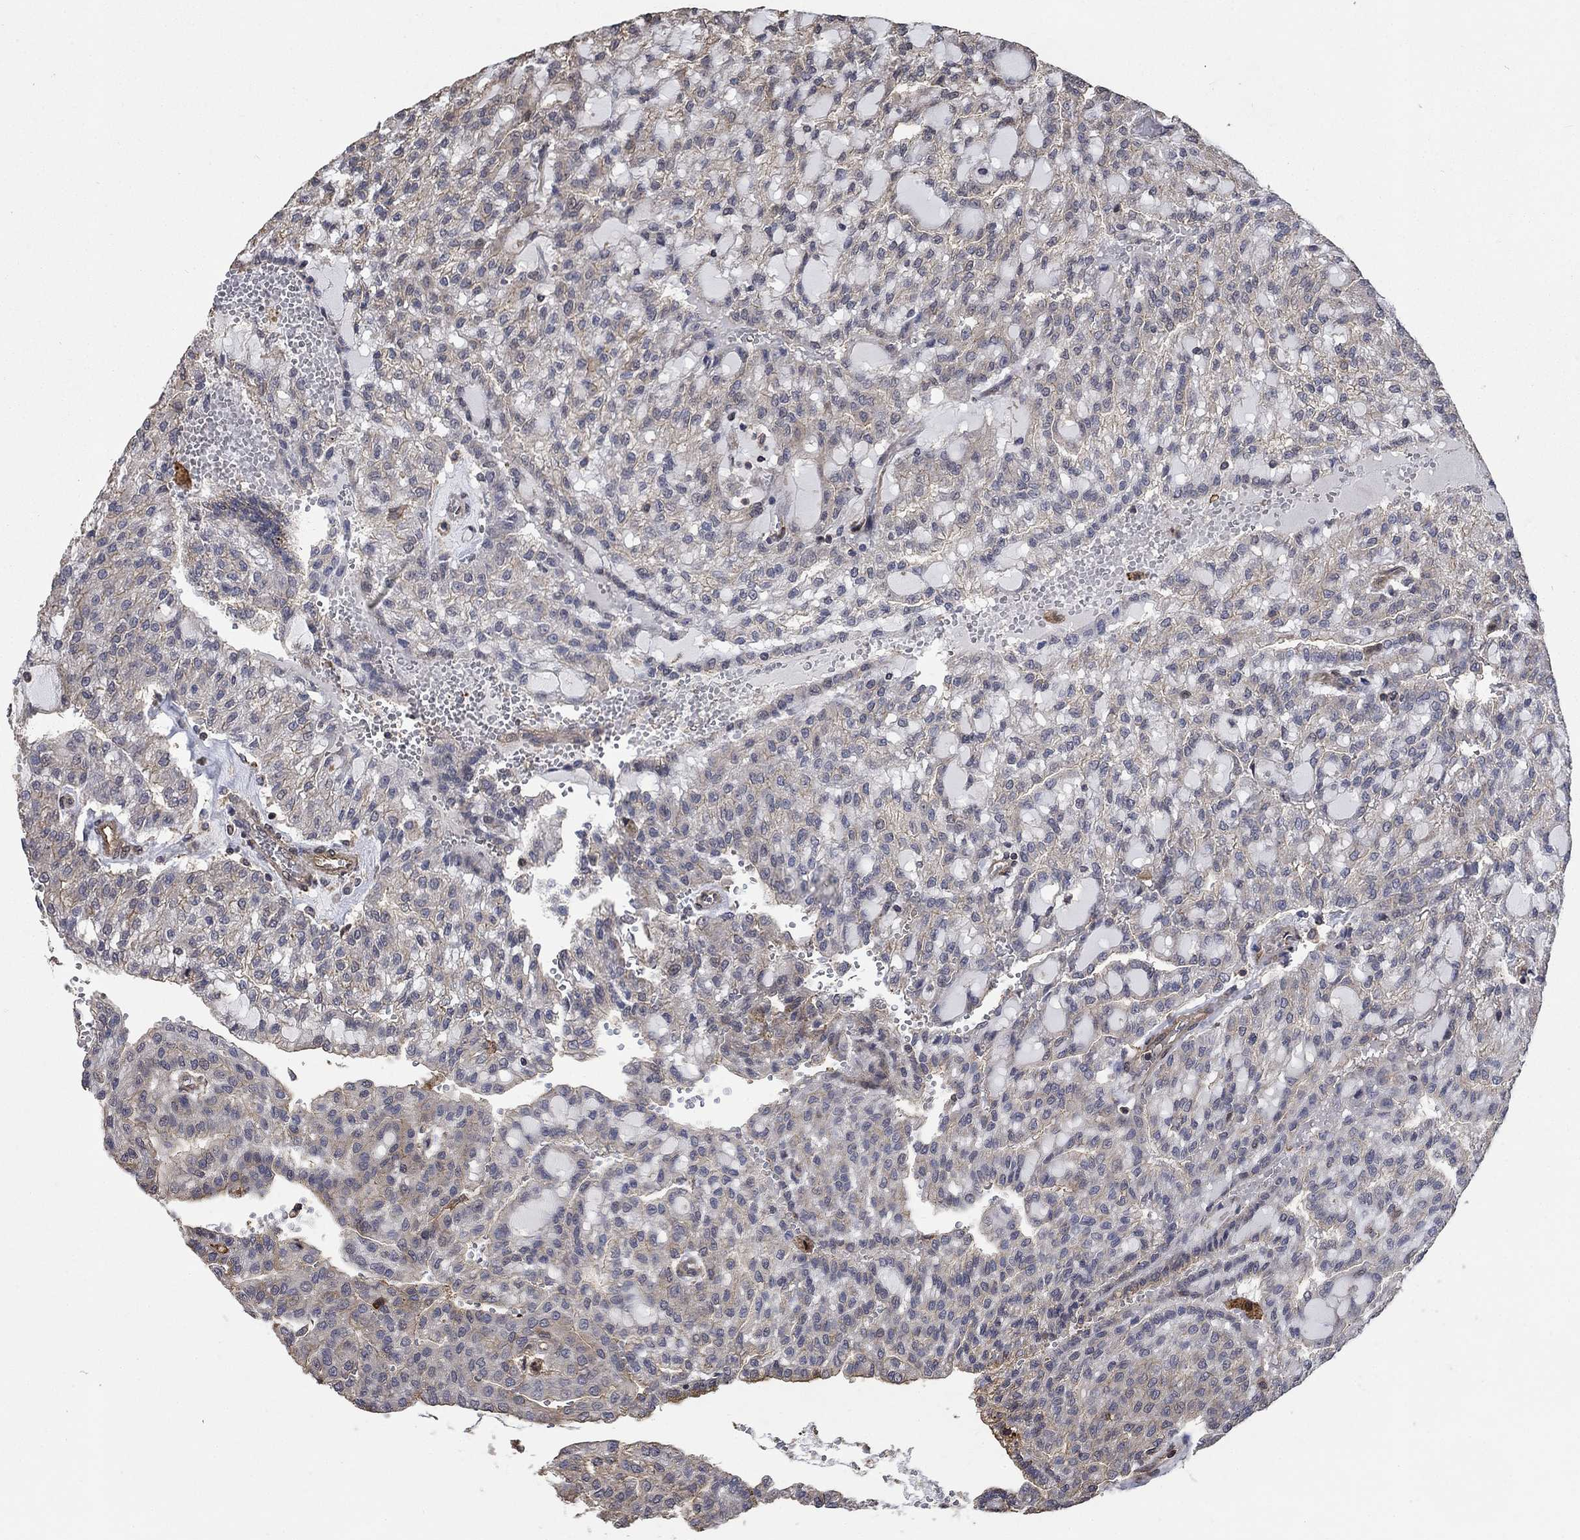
{"staining": {"intensity": "negative", "quantity": "none", "location": "none"}, "tissue": "renal cancer", "cell_type": "Tumor cells", "image_type": "cancer", "snomed": [{"axis": "morphology", "description": "Adenocarcinoma, NOS"}, {"axis": "topography", "description": "Kidney"}], "caption": "Tumor cells are negative for protein expression in human renal adenocarcinoma. Nuclei are stained in blue.", "gene": "PDE3A", "patient": {"sex": "male", "age": 63}}